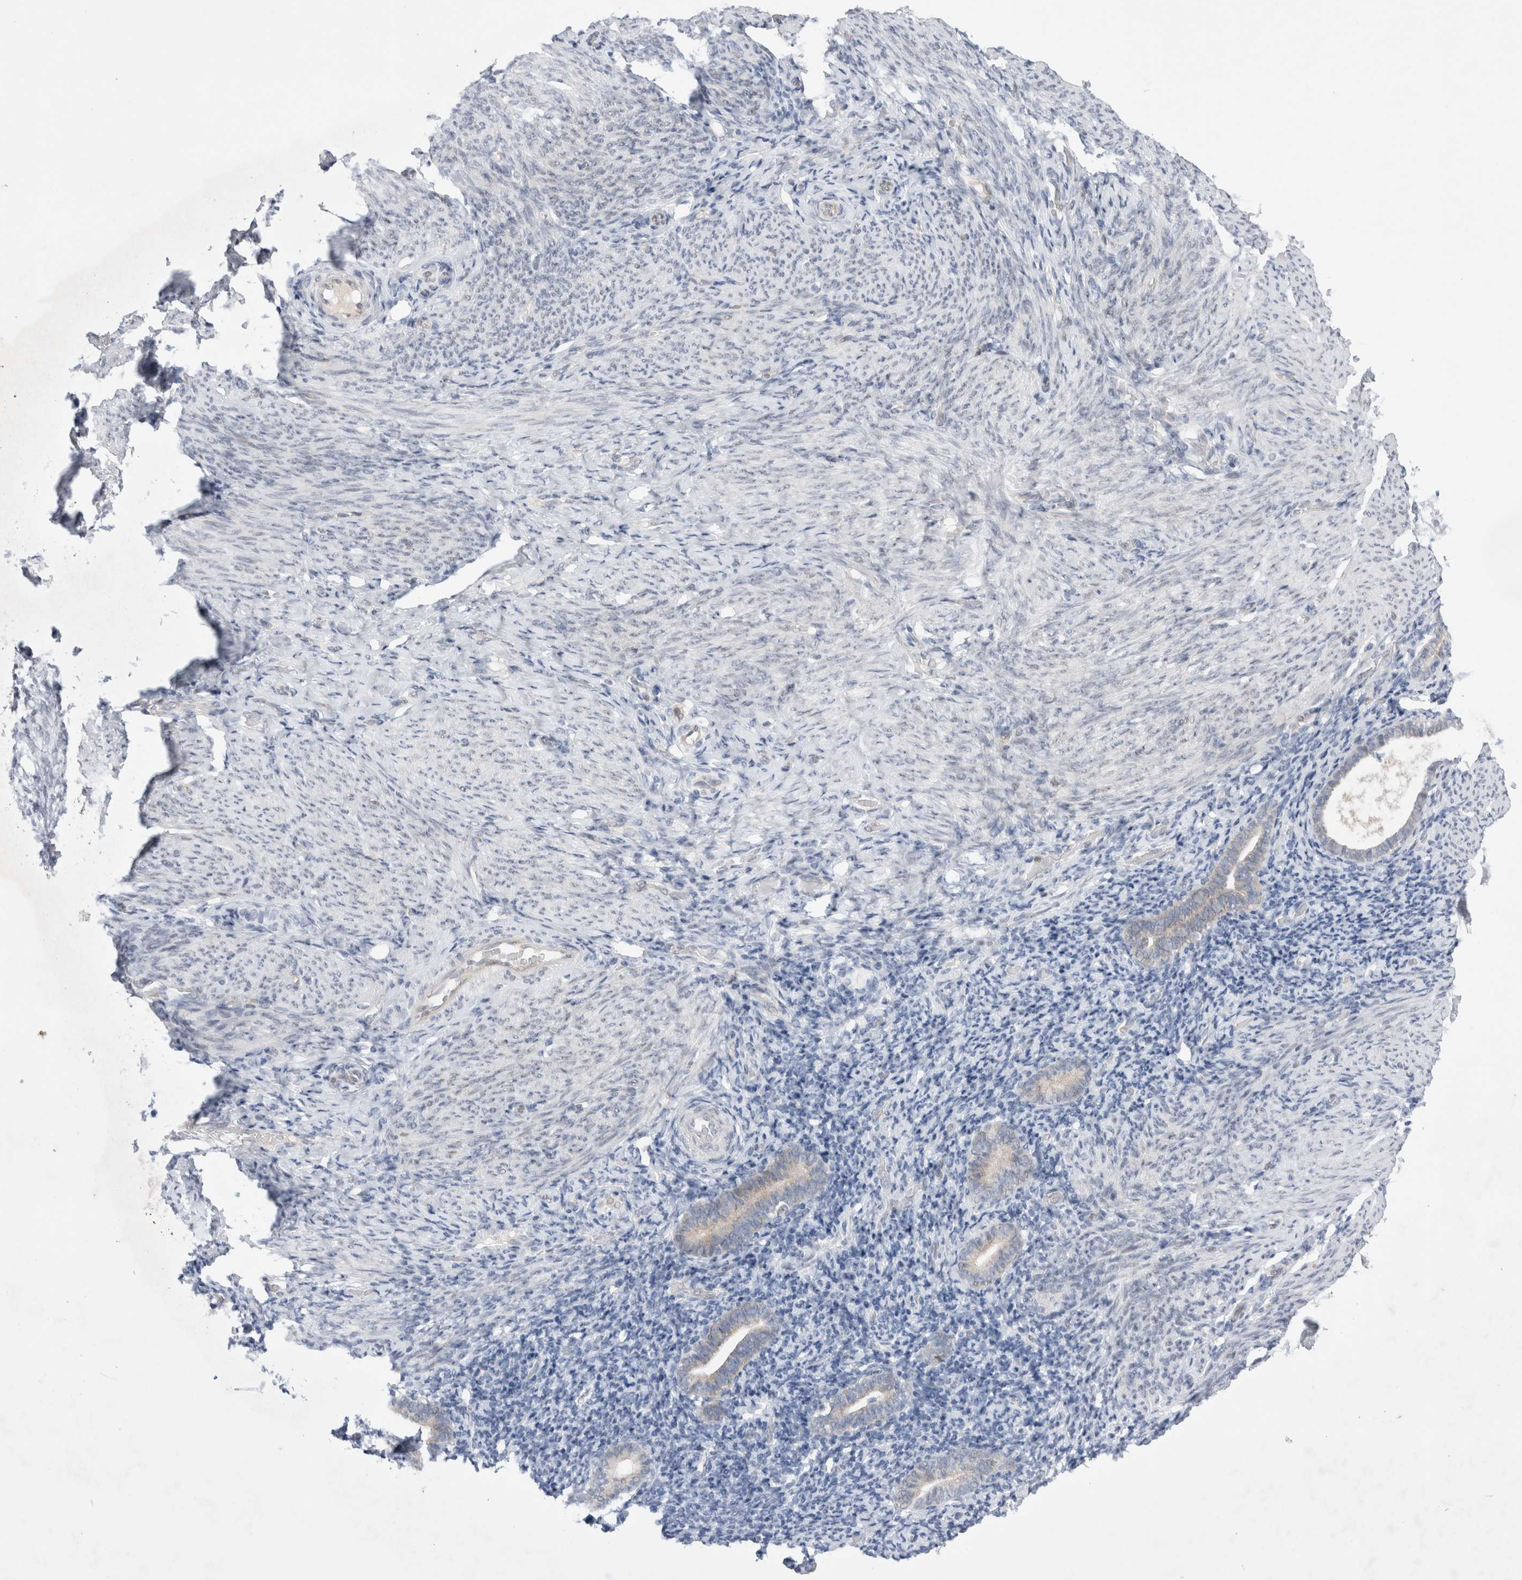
{"staining": {"intensity": "negative", "quantity": "none", "location": "none"}, "tissue": "endometrium", "cell_type": "Cells in endometrial stroma", "image_type": "normal", "snomed": [{"axis": "morphology", "description": "Normal tissue, NOS"}, {"axis": "topography", "description": "Endometrium"}], "caption": "DAB immunohistochemical staining of benign human endometrium shows no significant staining in cells in endometrial stroma.", "gene": "WIPF2", "patient": {"sex": "female", "age": 51}}